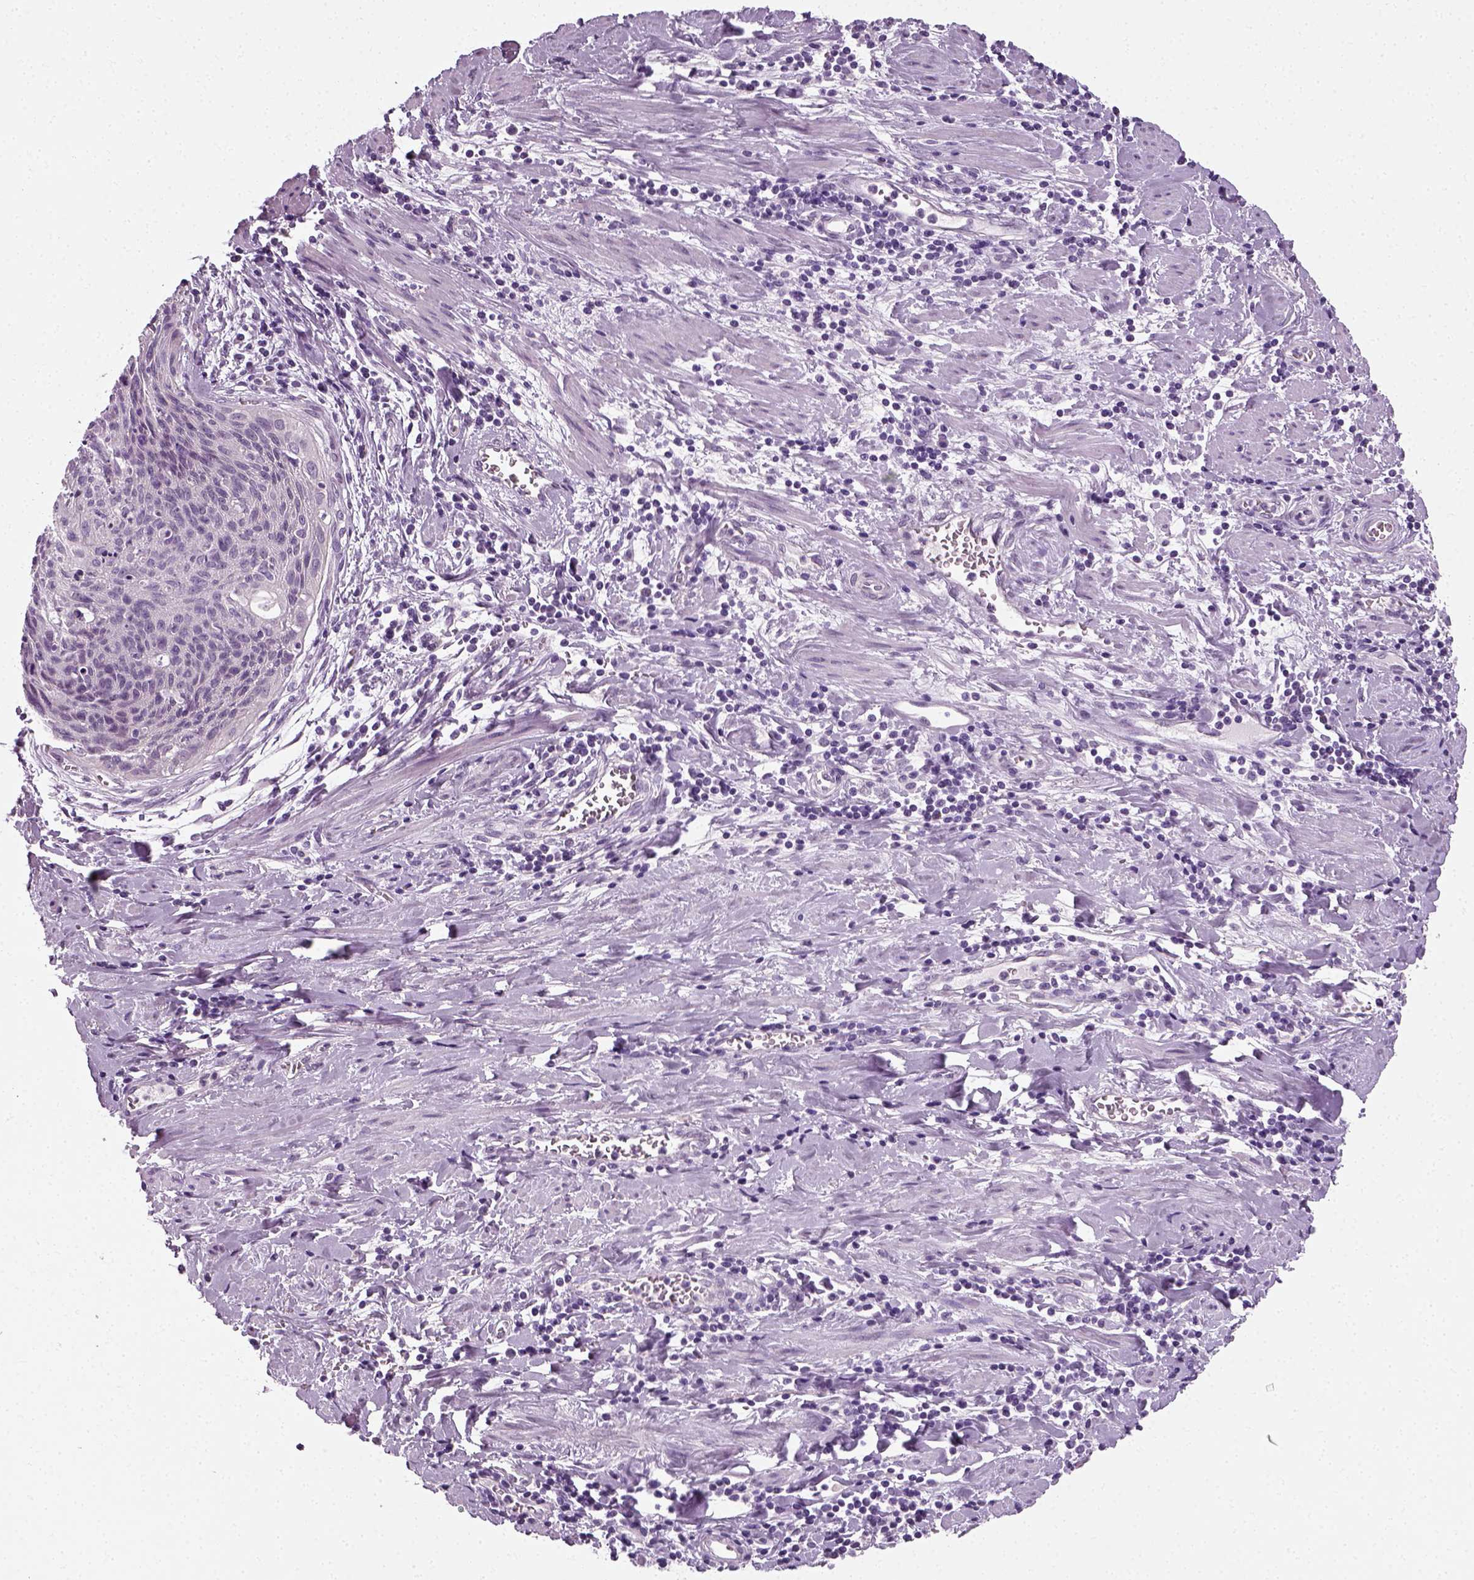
{"staining": {"intensity": "negative", "quantity": "none", "location": "none"}, "tissue": "cervical cancer", "cell_type": "Tumor cells", "image_type": "cancer", "snomed": [{"axis": "morphology", "description": "Squamous cell carcinoma, NOS"}, {"axis": "topography", "description": "Cervix"}], "caption": "Tumor cells show no significant positivity in cervical squamous cell carcinoma.", "gene": "SPATA31E1", "patient": {"sex": "female", "age": 55}}